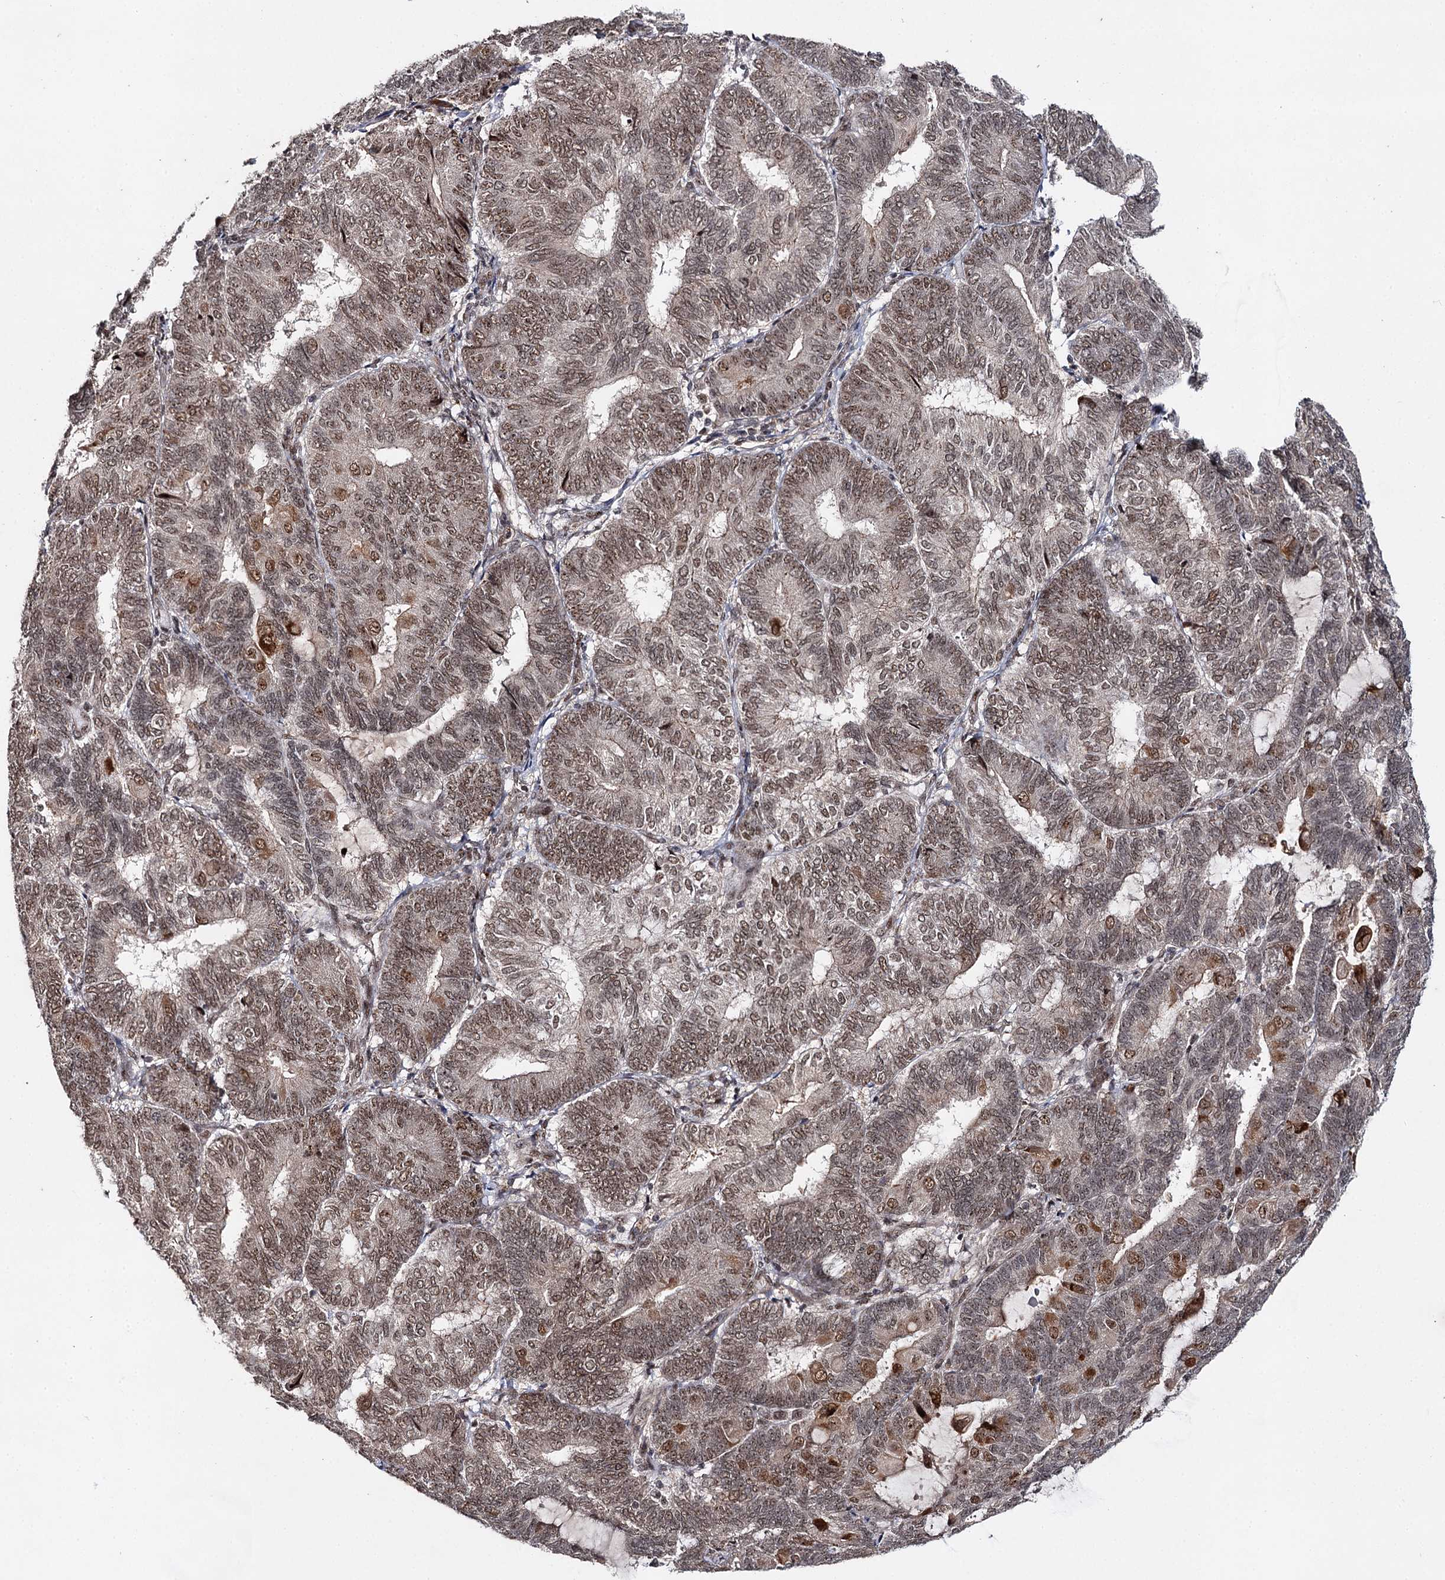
{"staining": {"intensity": "moderate", "quantity": ">75%", "location": "nuclear"}, "tissue": "endometrial cancer", "cell_type": "Tumor cells", "image_type": "cancer", "snomed": [{"axis": "morphology", "description": "Adenocarcinoma, NOS"}, {"axis": "topography", "description": "Endometrium"}], "caption": "Immunohistochemical staining of human adenocarcinoma (endometrial) demonstrates moderate nuclear protein staining in approximately >75% of tumor cells.", "gene": "BUD13", "patient": {"sex": "female", "age": 81}}